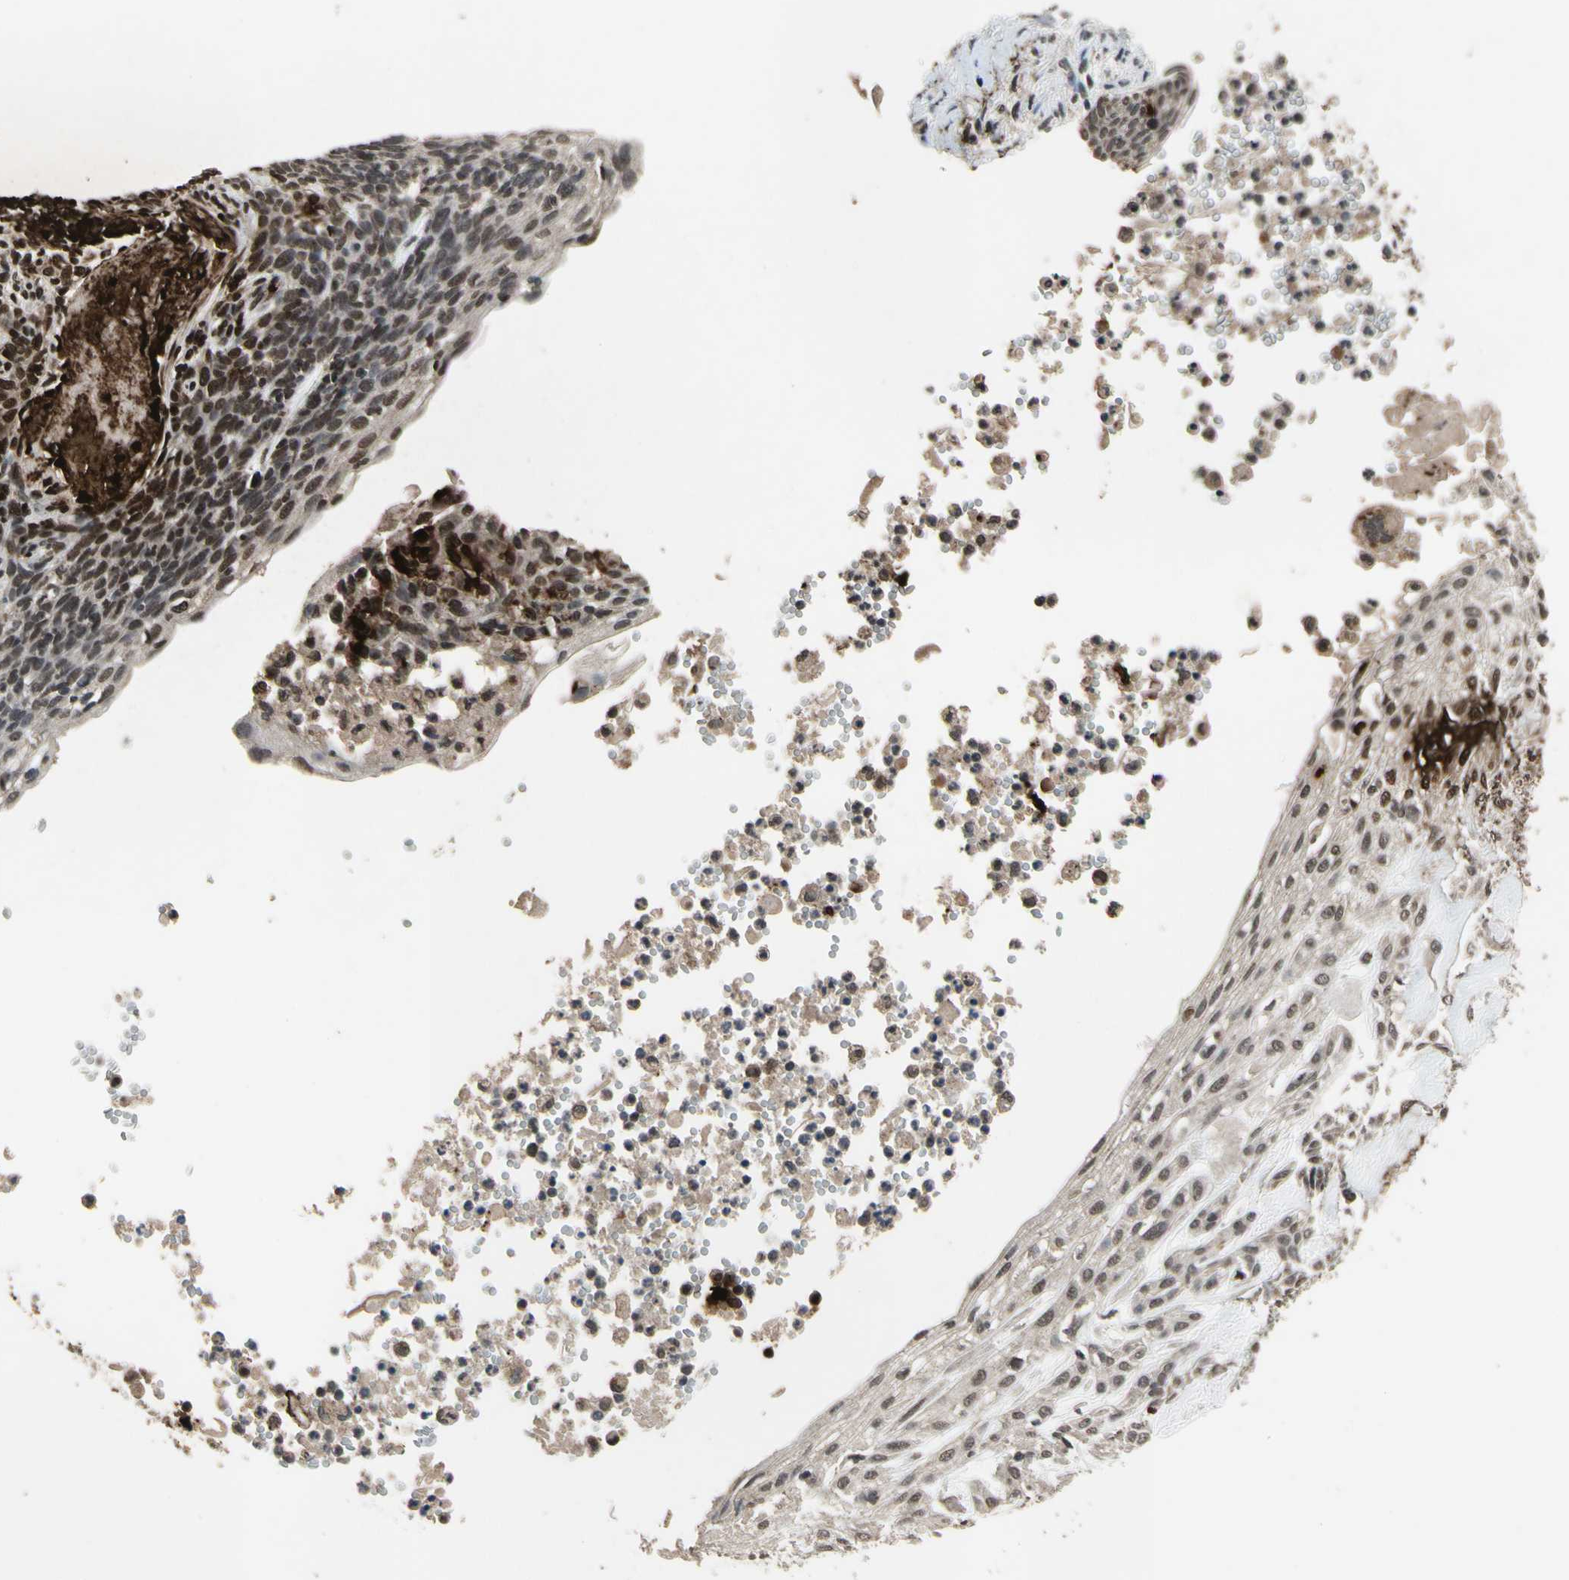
{"staining": {"intensity": "strong", "quantity": ">75%", "location": "nuclear"}, "tissue": "skin cancer", "cell_type": "Tumor cells", "image_type": "cancer", "snomed": [{"axis": "morphology", "description": "Normal tissue, NOS"}, {"axis": "morphology", "description": "Basal cell carcinoma"}, {"axis": "topography", "description": "Skin"}], "caption": "Protein positivity by immunohistochemistry reveals strong nuclear staining in approximately >75% of tumor cells in basal cell carcinoma (skin).", "gene": "ZNF174", "patient": {"sex": "male", "age": 87}}